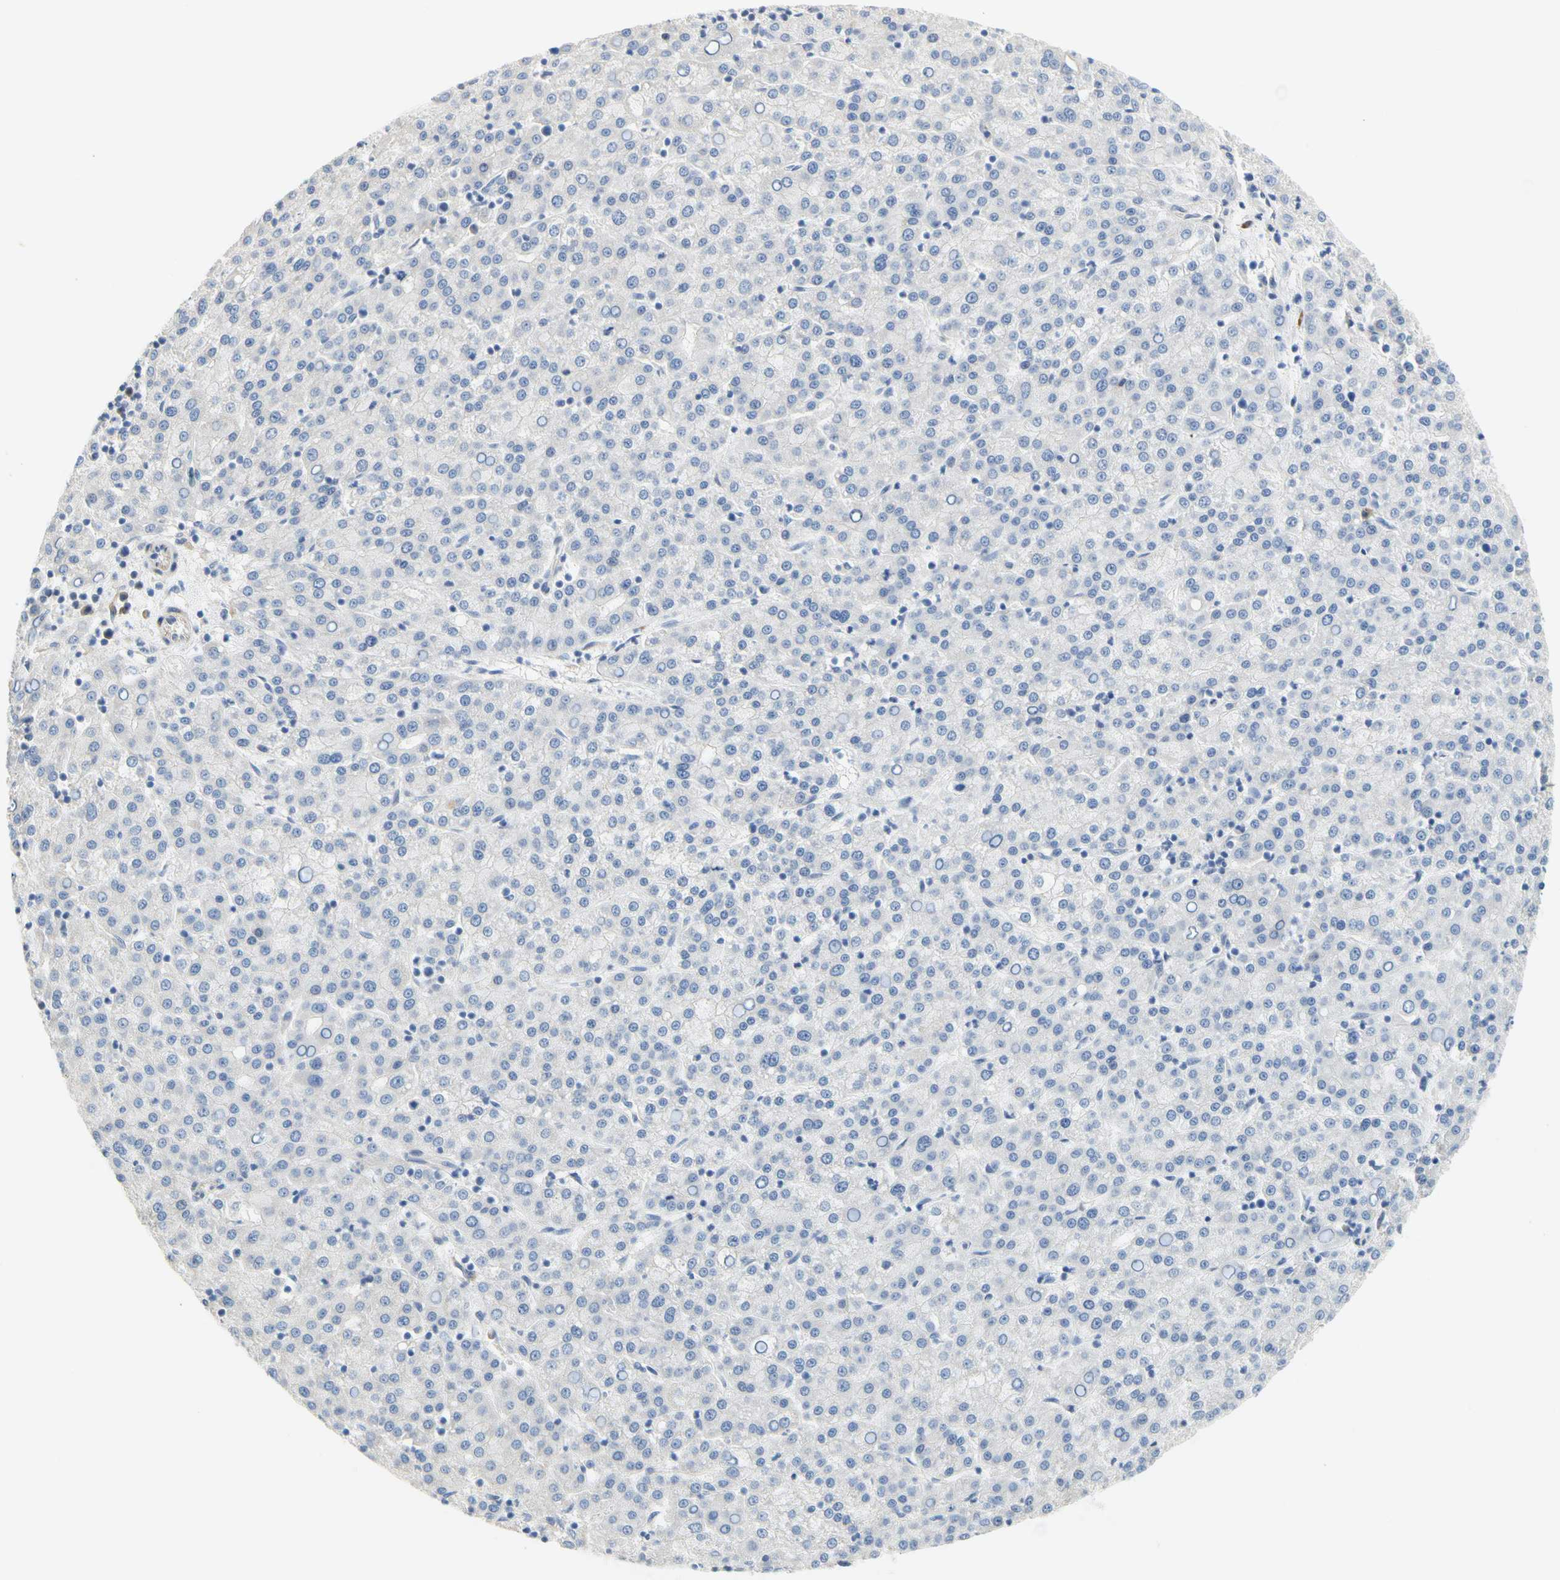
{"staining": {"intensity": "negative", "quantity": "none", "location": "none"}, "tissue": "liver cancer", "cell_type": "Tumor cells", "image_type": "cancer", "snomed": [{"axis": "morphology", "description": "Carcinoma, Hepatocellular, NOS"}, {"axis": "topography", "description": "Liver"}], "caption": "Immunohistochemistry (IHC) micrograph of neoplastic tissue: hepatocellular carcinoma (liver) stained with DAB (3,3'-diaminobenzidine) demonstrates no significant protein staining in tumor cells.", "gene": "ZNF236", "patient": {"sex": "female", "age": 58}}